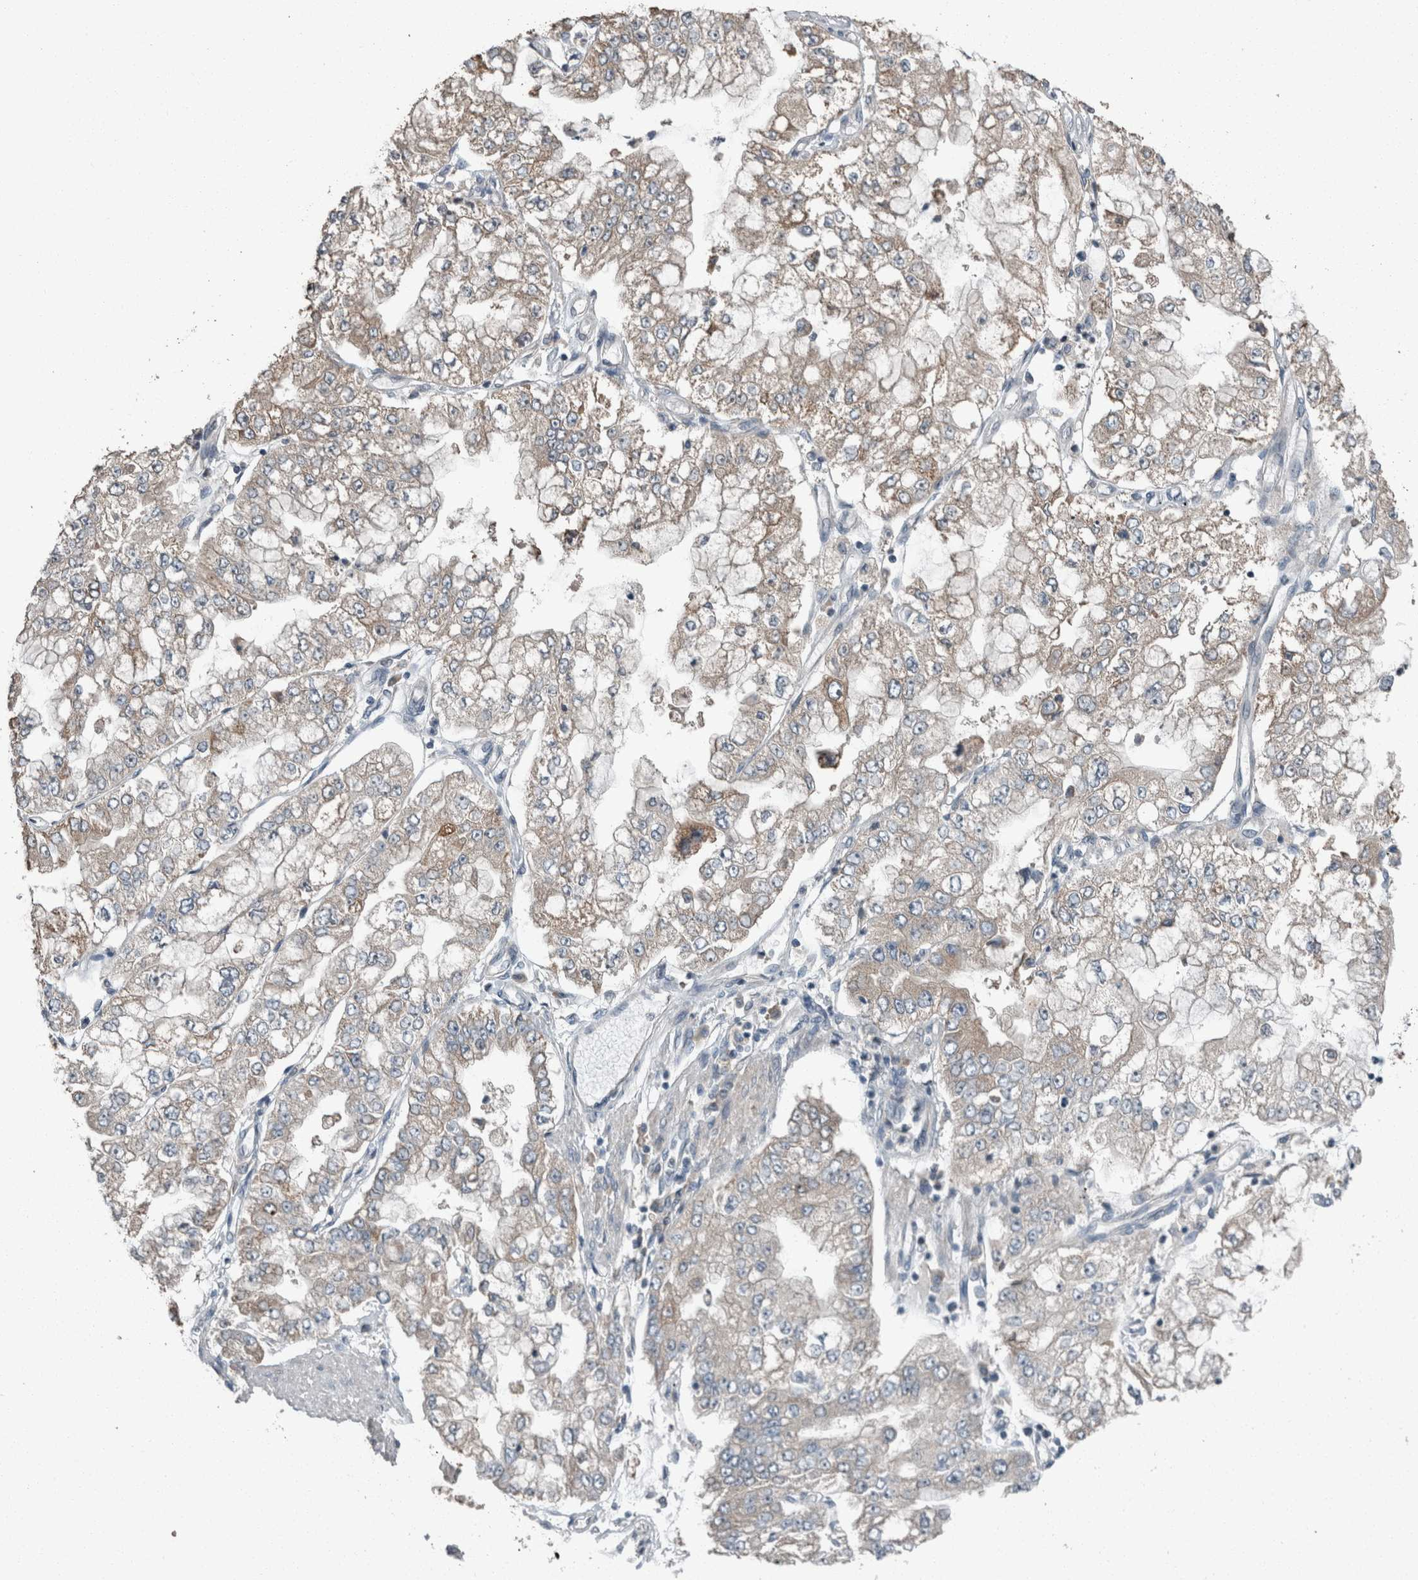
{"staining": {"intensity": "weak", "quantity": "25%-75%", "location": "cytoplasmic/membranous"}, "tissue": "stomach cancer", "cell_type": "Tumor cells", "image_type": "cancer", "snomed": [{"axis": "morphology", "description": "Adenocarcinoma, NOS"}, {"axis": "topography", "description": "Stomach"}], "caption": "The micrograph exhibits staining of stomach cancer, revealing weak cytoplasmic/membranous protein positivity (brown color) within tumor cells.", "gene": "KNTC1", "patient": {"sex": "male", "age": 76}}